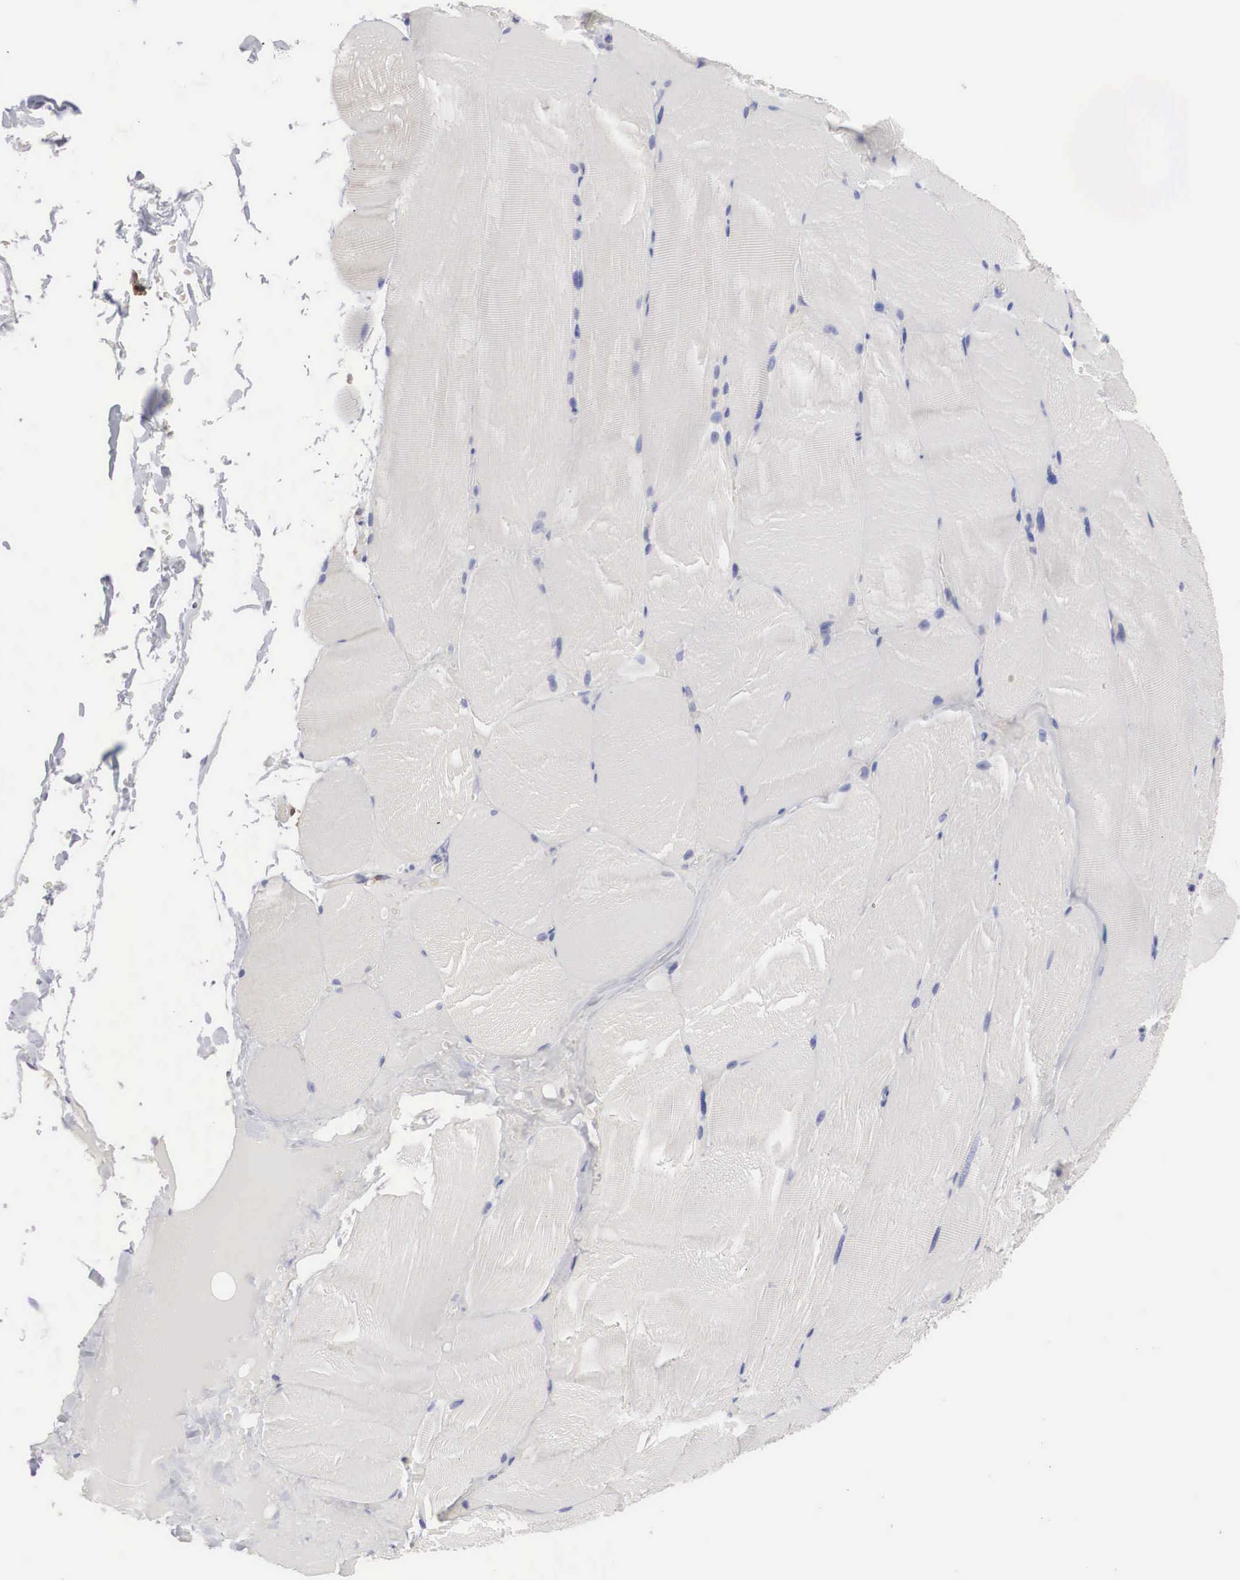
{"staining": {"intensity": "weak", "quantity": "25%-75%", "location": "cytoplasmic/membranous"}, "tissue": "skeletal muscle", "cell_type": "Myocytes", "image_type": "normal", "snomed": [{"axis": "morphology", "description": "Normal tissue, NOS"}, {"axis": "topography", "description": "Skeletal muscle"}], "caption": "Immunohistochemical staining of benign skeletal muscle demonstrates weak cytoplasmic/membranous protein positivity in approximately 25%-75% of myocytes.", "gene": "HMOX1", "patient": {"sex": "male", "age": 71}}